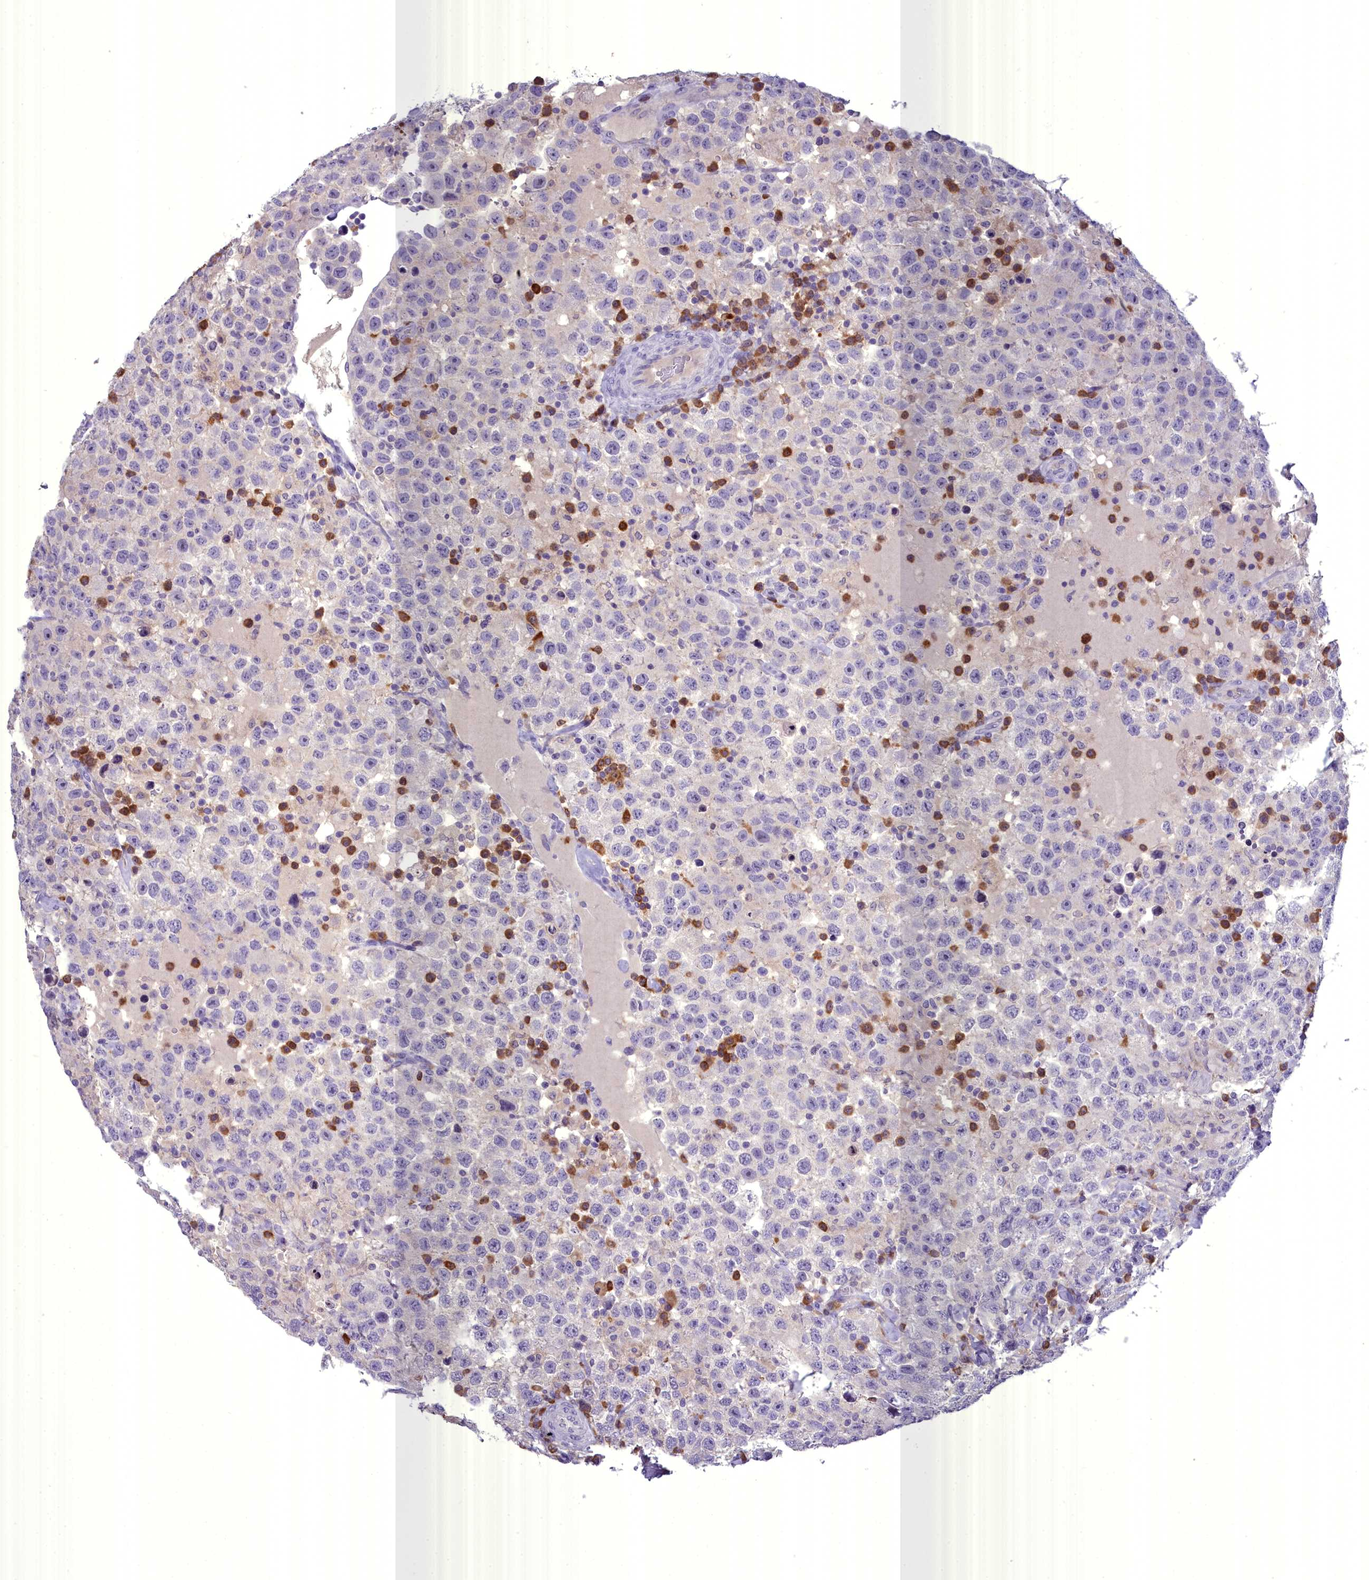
{"staining": {"intensity": "negative", "quantity": "none", "location": "none"}, "tissue": "testis cancer", "cell_type": "Tumor cells", "image_type": "cancer", "snomed": [{"axis": "morphology", "description": "Seminoma, NOS"}, {"axis": "topography", "description": "Testis"}], "caption": "High magnification brightfield microscopy of seminoma (testis) stained with DAB (brown) and counterstained with hematoxylin (blue): tumor cells show no significant staining. (DAB IHC, high magnification).", "gene": "BLNK", "patient": {"sex": "male", "age": 41}}